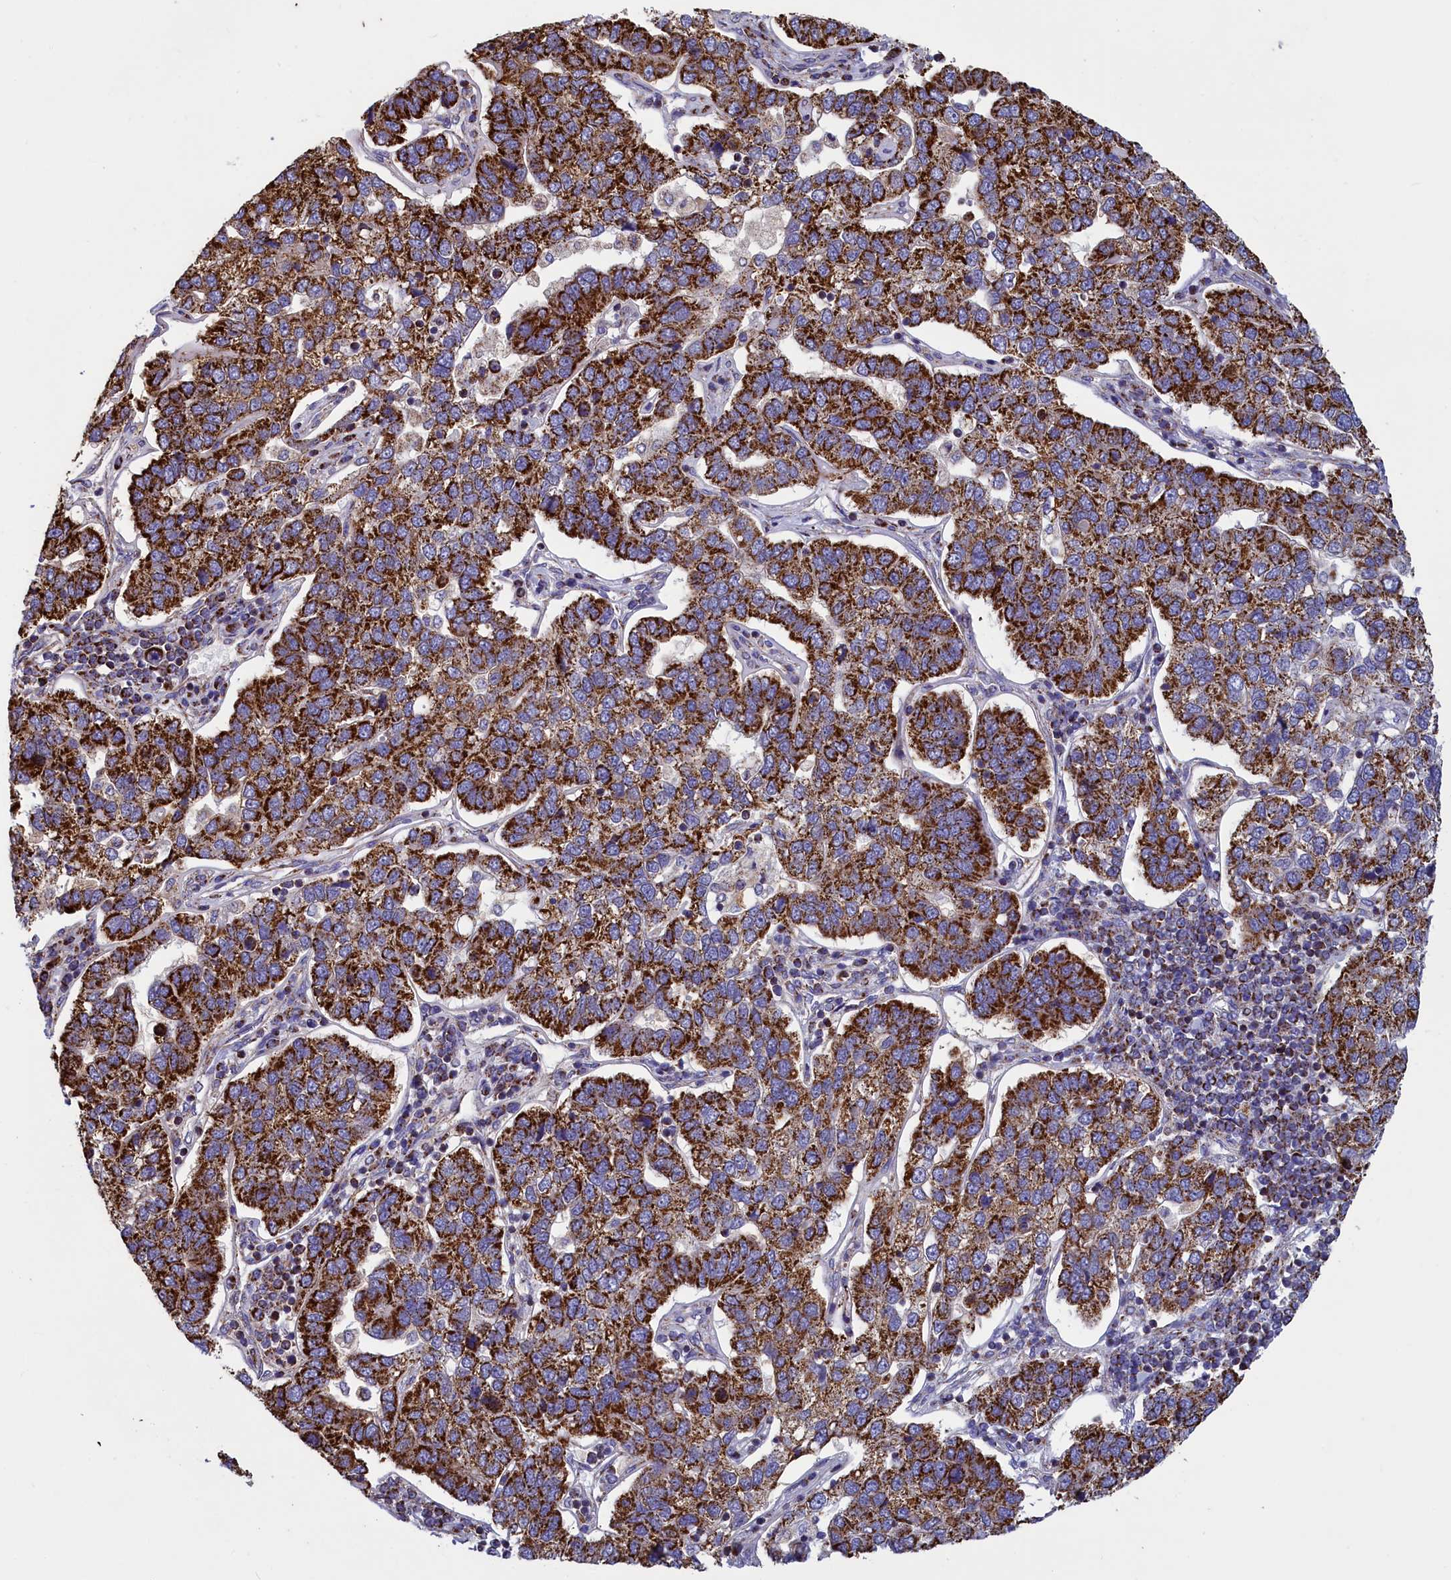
{"staining": {"intensity": "strong", "quantity": ">75%", "location": "cytoplasmic/membranous"}, "tissue": "pancreatic cancer", "cell_type": "Tumor cells", "image_type": "cancer", "snomed": [{"axis": "morphology", "description": "Adenocarcinoma, NOS"}, {"axis": "topography", "description": "Pancreas"}], "caption": "Immunohistochemistry (IHC) micrograph of neoplastic tissue: human pancreatic adenocarcinoma stained using immunohistochemistry (IHC) exhibits high levels of strong protein expression localized specifically in the cytoplasmic/membranous of tumor cells, appearing as a cytoplasmic/membranous brown color.", "gene": "IFT122", "patient": {"sex": "female", "age": 61}}